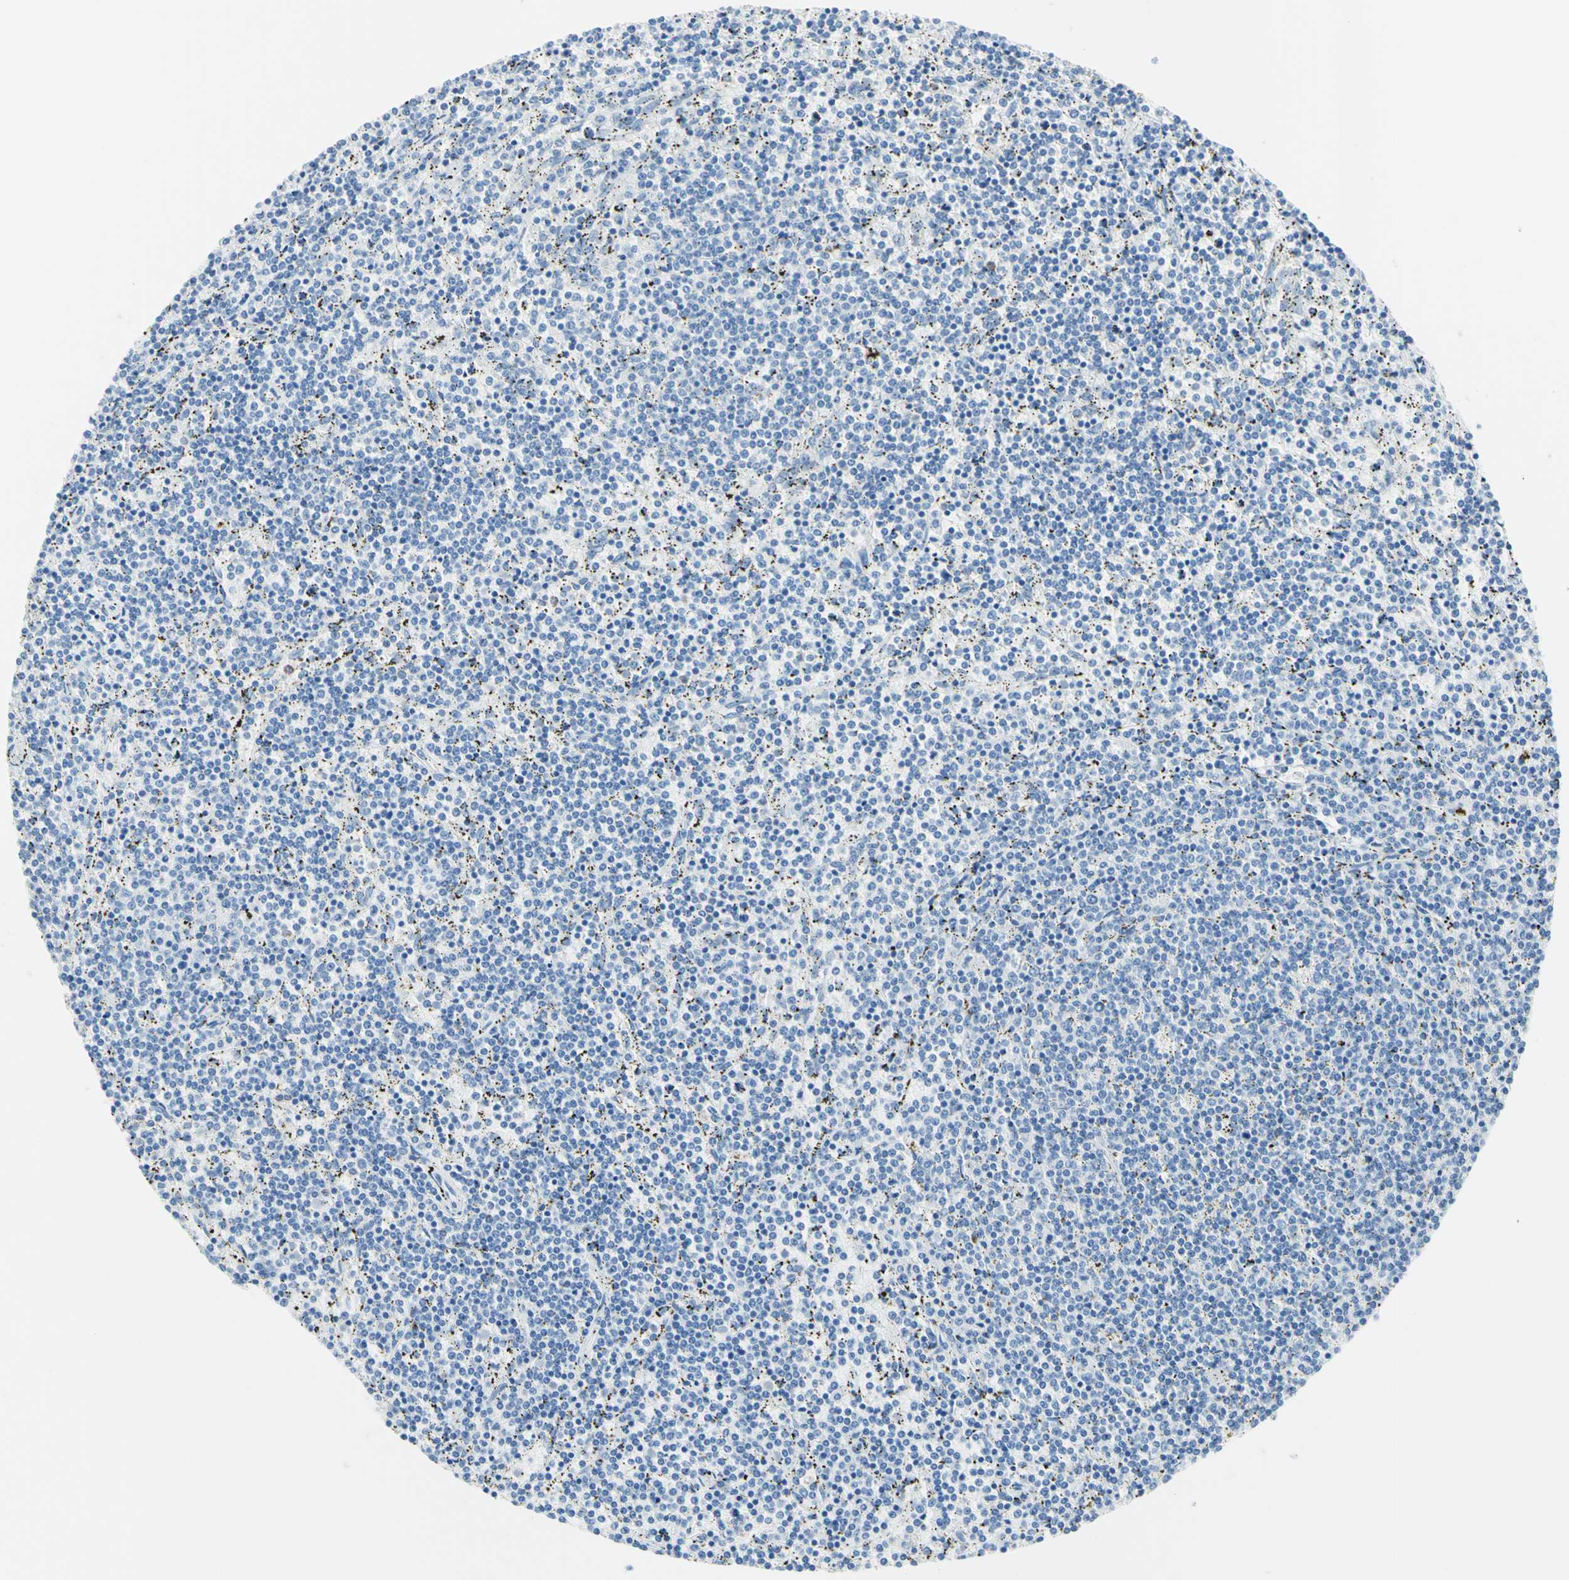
{"staining": {"intensity": "negative", "quantity": "none", "location": "none"}, "tissue": "lymphoma", "cell_type": "Tumor cells", "image_type": "cancer", "snomed": [{"axis": "morphology", "description": "Malignant lymphoma, non-Hodgkin's type, Low grade"}, {"axis": "topography", "description": "Spleen"}], "caption": "This is a micrograph of immunohistochemistry staining of low-grade malignant lymphoma, non-Hodgkin's type, which shows no expression in tumor cells.", "gene": "CYSLTR1", "patient": {"sex": "female", "age": 50}}